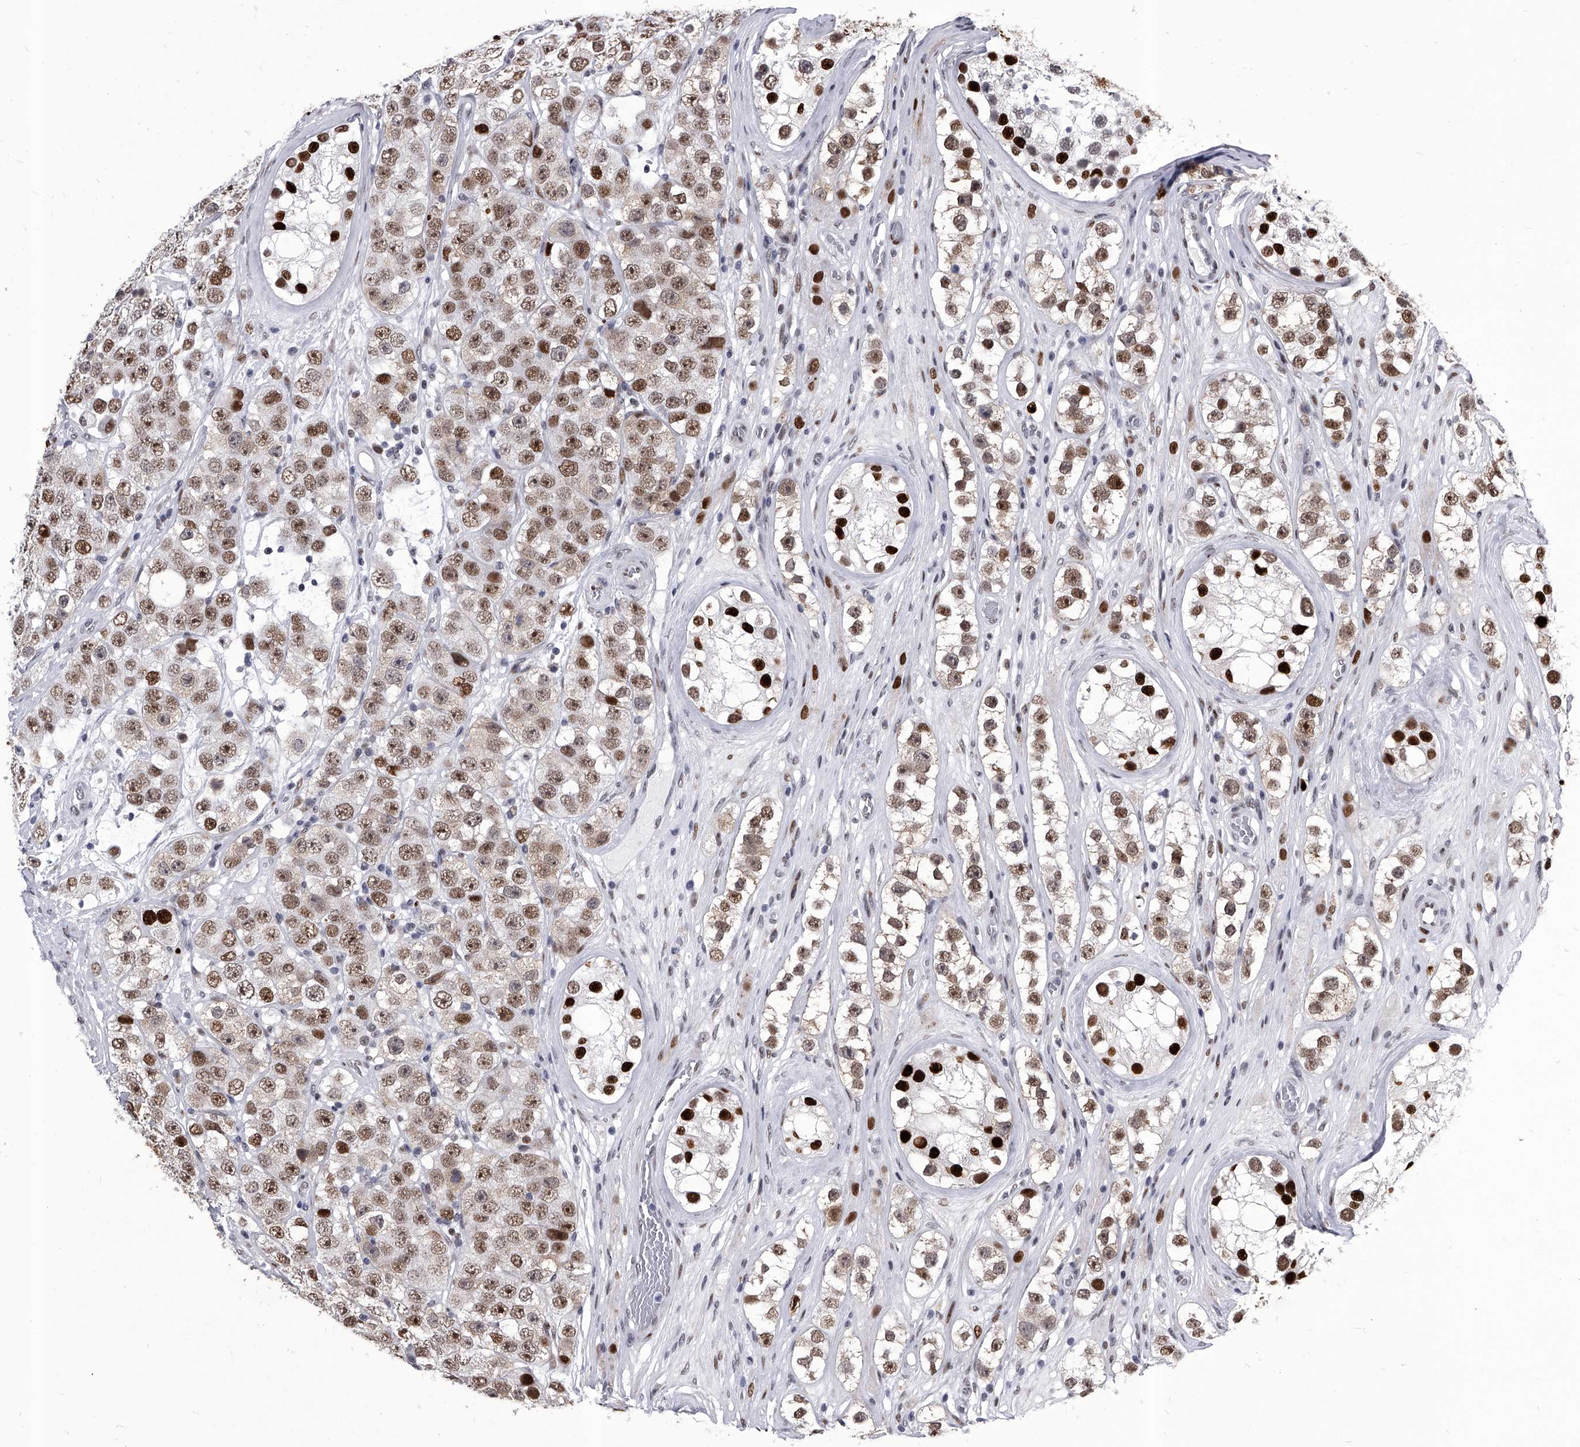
{"staining": {"intensity": "moderate", "quantity": ">75%", "location": "nuclear"}, "tissue": "testis cancer", "cell_type": "Tumor cells", "image_type": "cancer", "snomed": [{"axis": "morphology", "description": "Seminoma, NOS"}, {"axis": "topography", "description": "Testis"}], "caption": "Protein staining exhibits moderate nuclear positivity in about >75% of tumor cells in testis cancer (seminoma).", "gene": "CMTR1", "patient": {"sex": "male", "age": 28}}